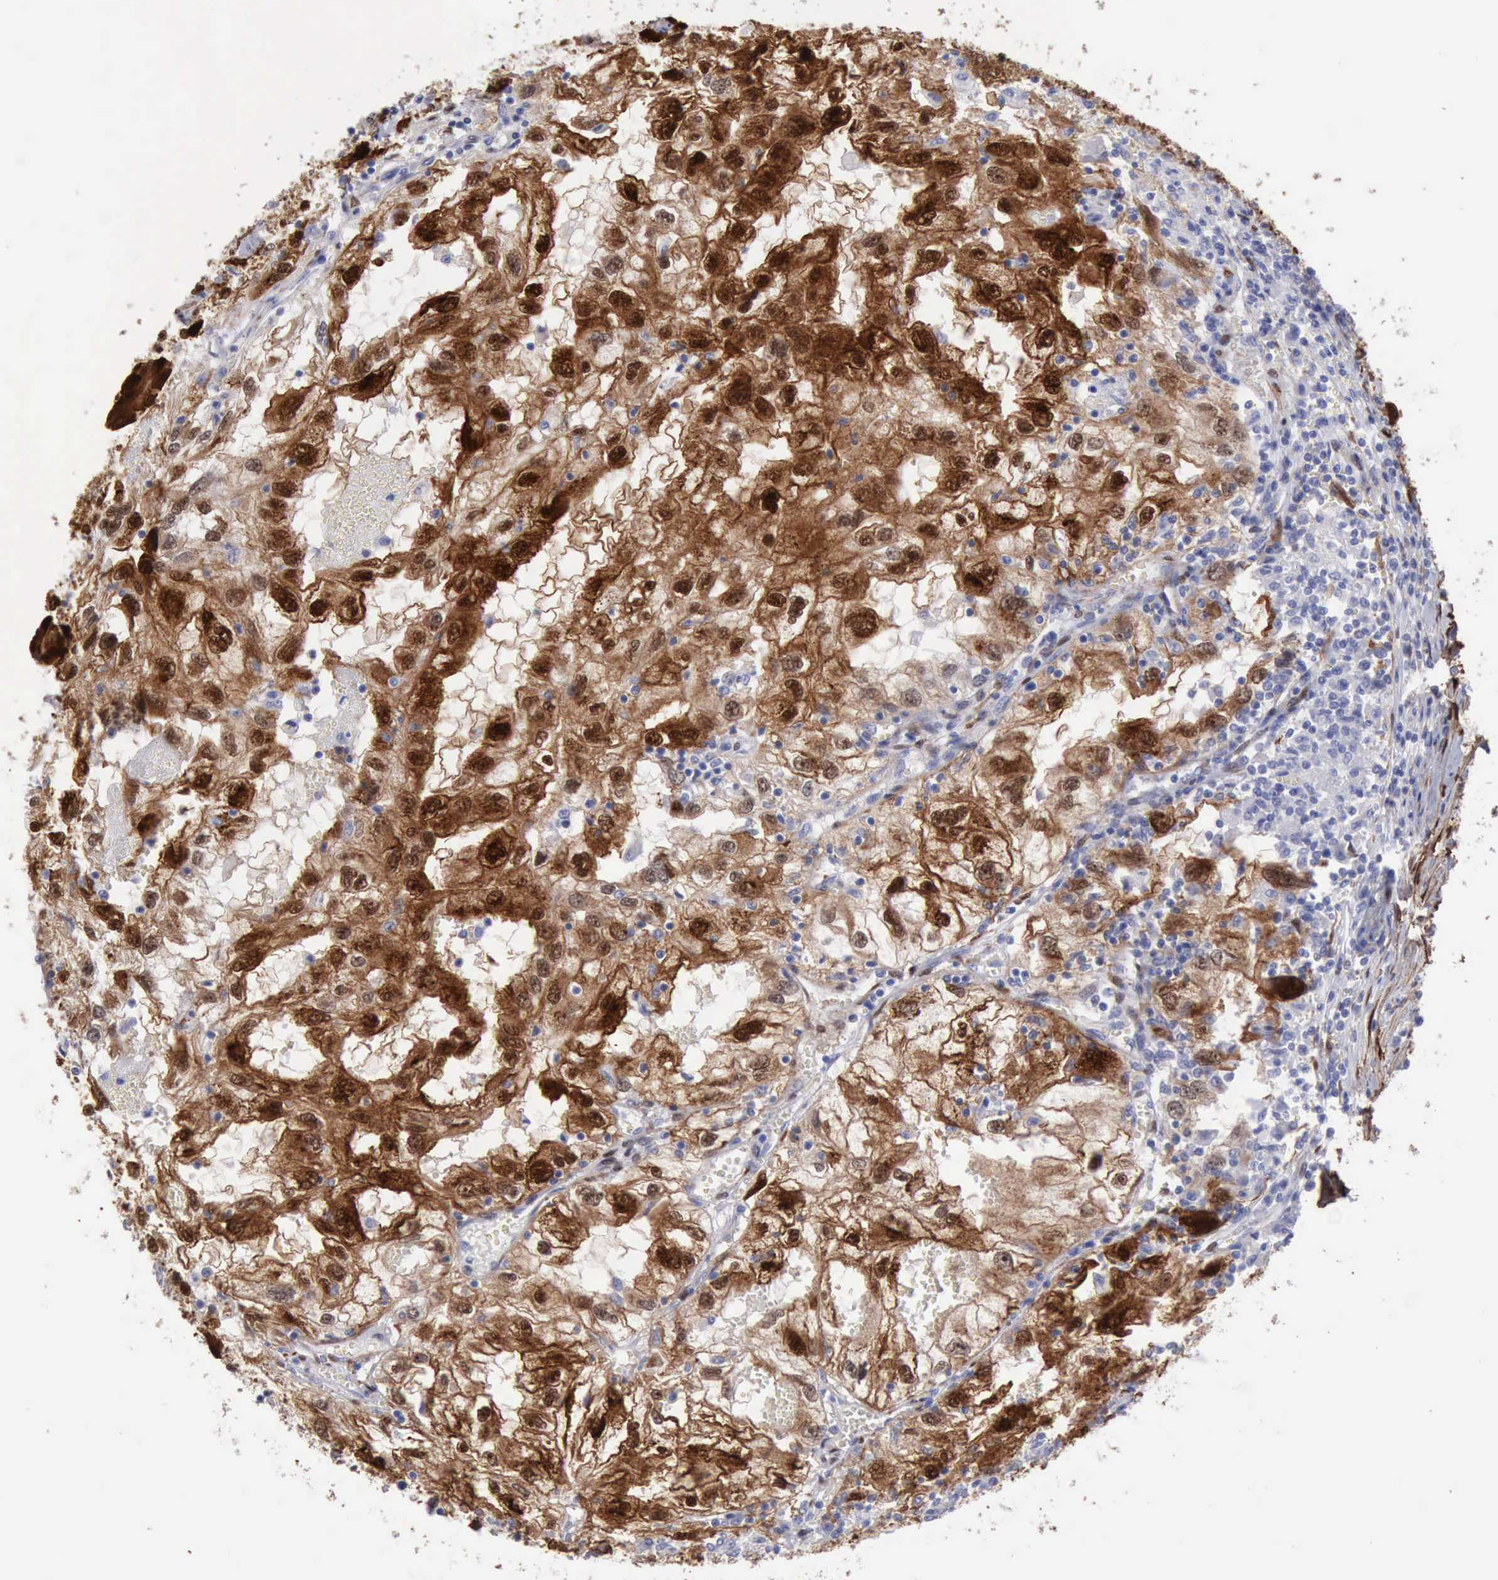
{"staining": {"intensity": "strong", "quantity": "25%-75%", "location": "cytoplasmic/membranous,nuclear"}, "tissue": "renal cancer", "cell_type": "Tumor cells", "image_type": "cancer", "snomed": [{"axis": "morphology", "description": "Normal tissue, NOS"}, {"axis": "morphology", "description": "Adenocarcinoma, NOS"}, {"axis": "topography", "description": "Kidney"}], "caption": "A micrograph of human renal cancer stained for a protein exhibits strong cytoplasmic/membranous and nuclear brown staining in tumor cells.", "gene": "FHL1", "patient": {"sex": "male", "age": 71}}